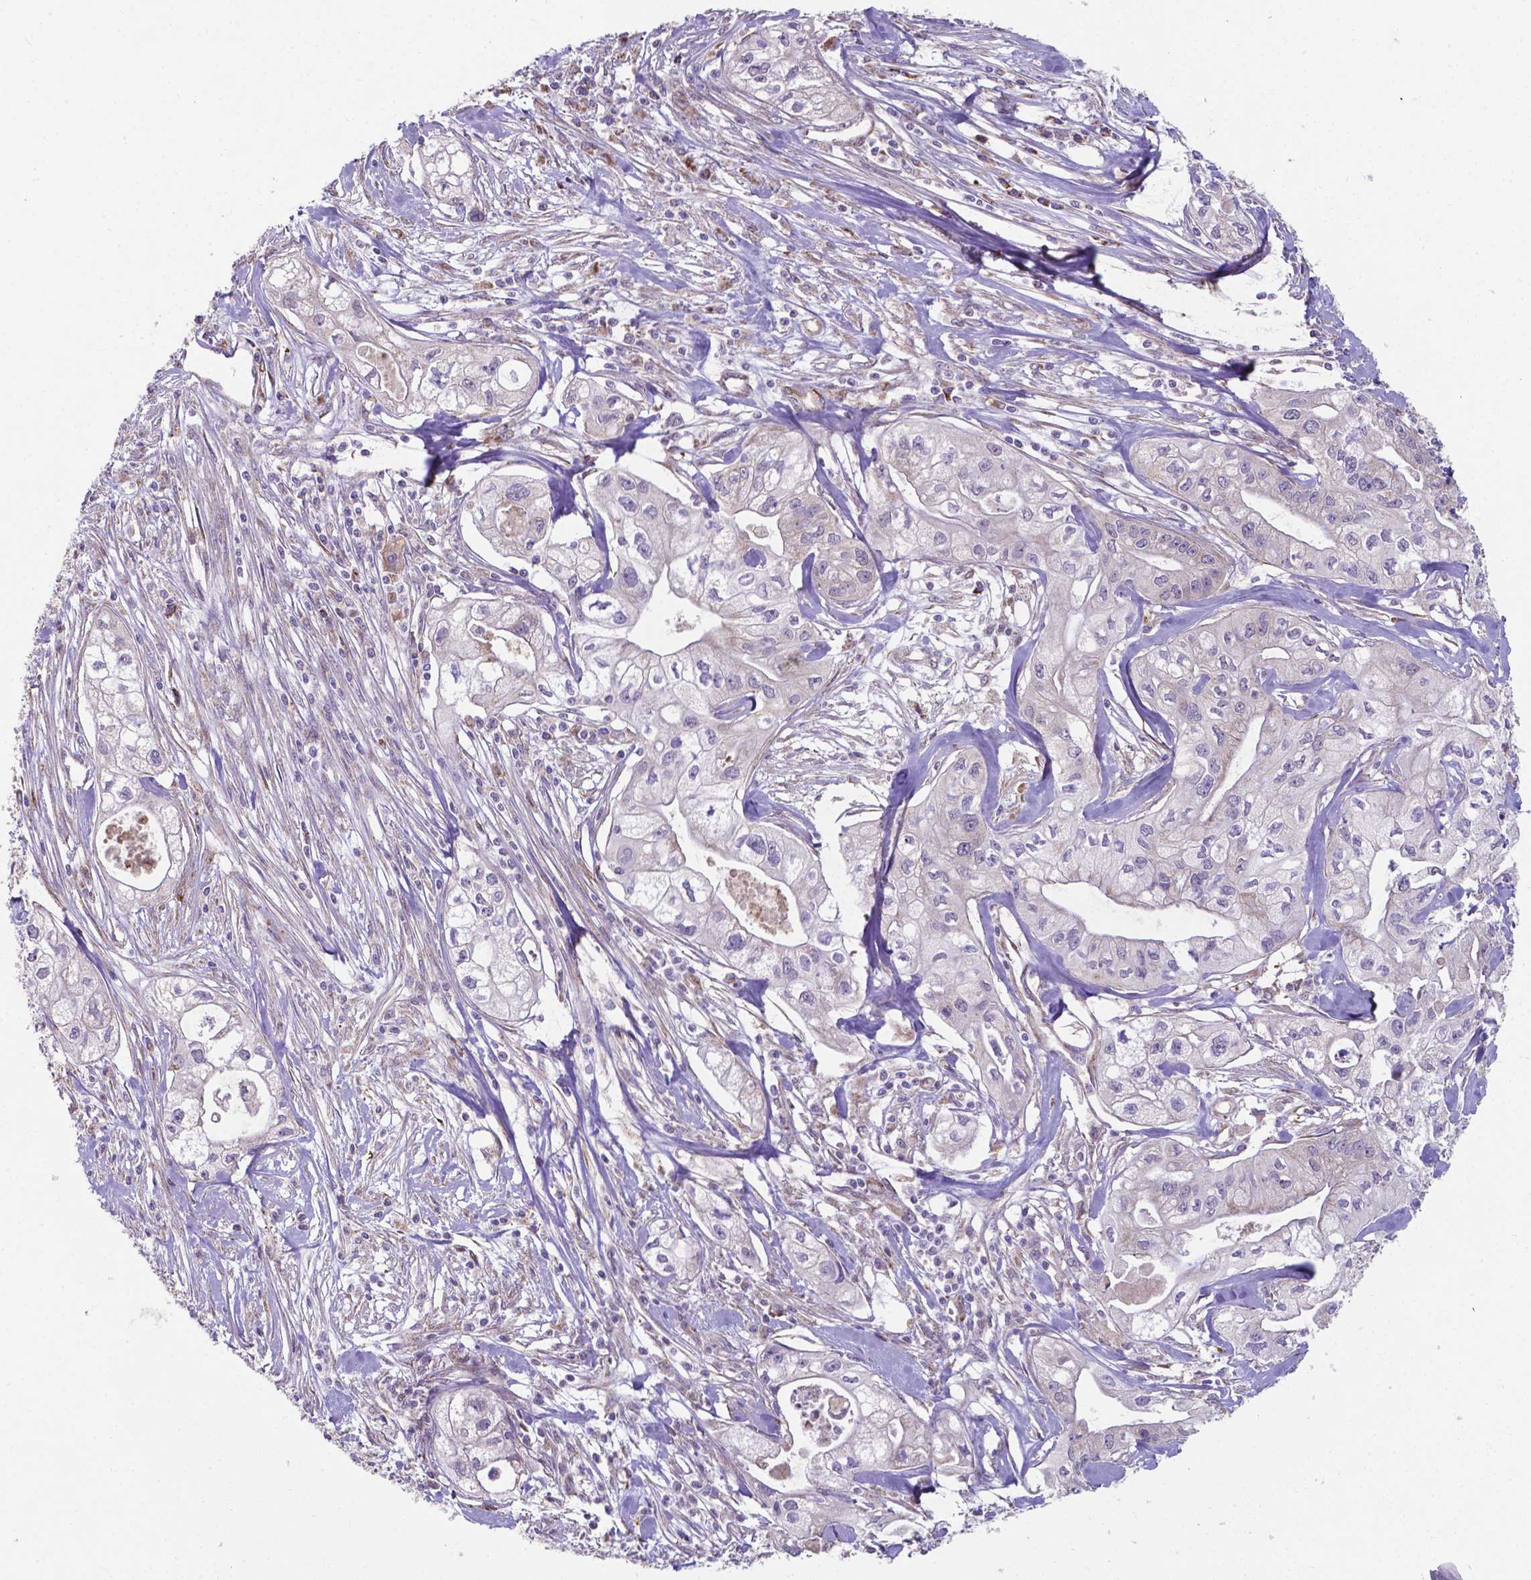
{"staining": {"intensity": "negative", "quantity": "none", "location": "none"}, "tissue": "pancreatic cancer", "cell_type": "Tumor cells", "image_type": "cancer", "snomed": [{"axis": "morphology", "description": "Adenocarcinoma, NOS"}, {"axis": "topography", "description": "Pancreas"}], "caption": "This histopathology image is of pancreatic cancer (adenocarcinoma) stained with immunohistochemistry to label a protein in brown with the nuclei are counter-stained blue. There is no staining in tumor cells.", "gene": "FAM114A1", "patient": {"sex": "male", "age": 70}}